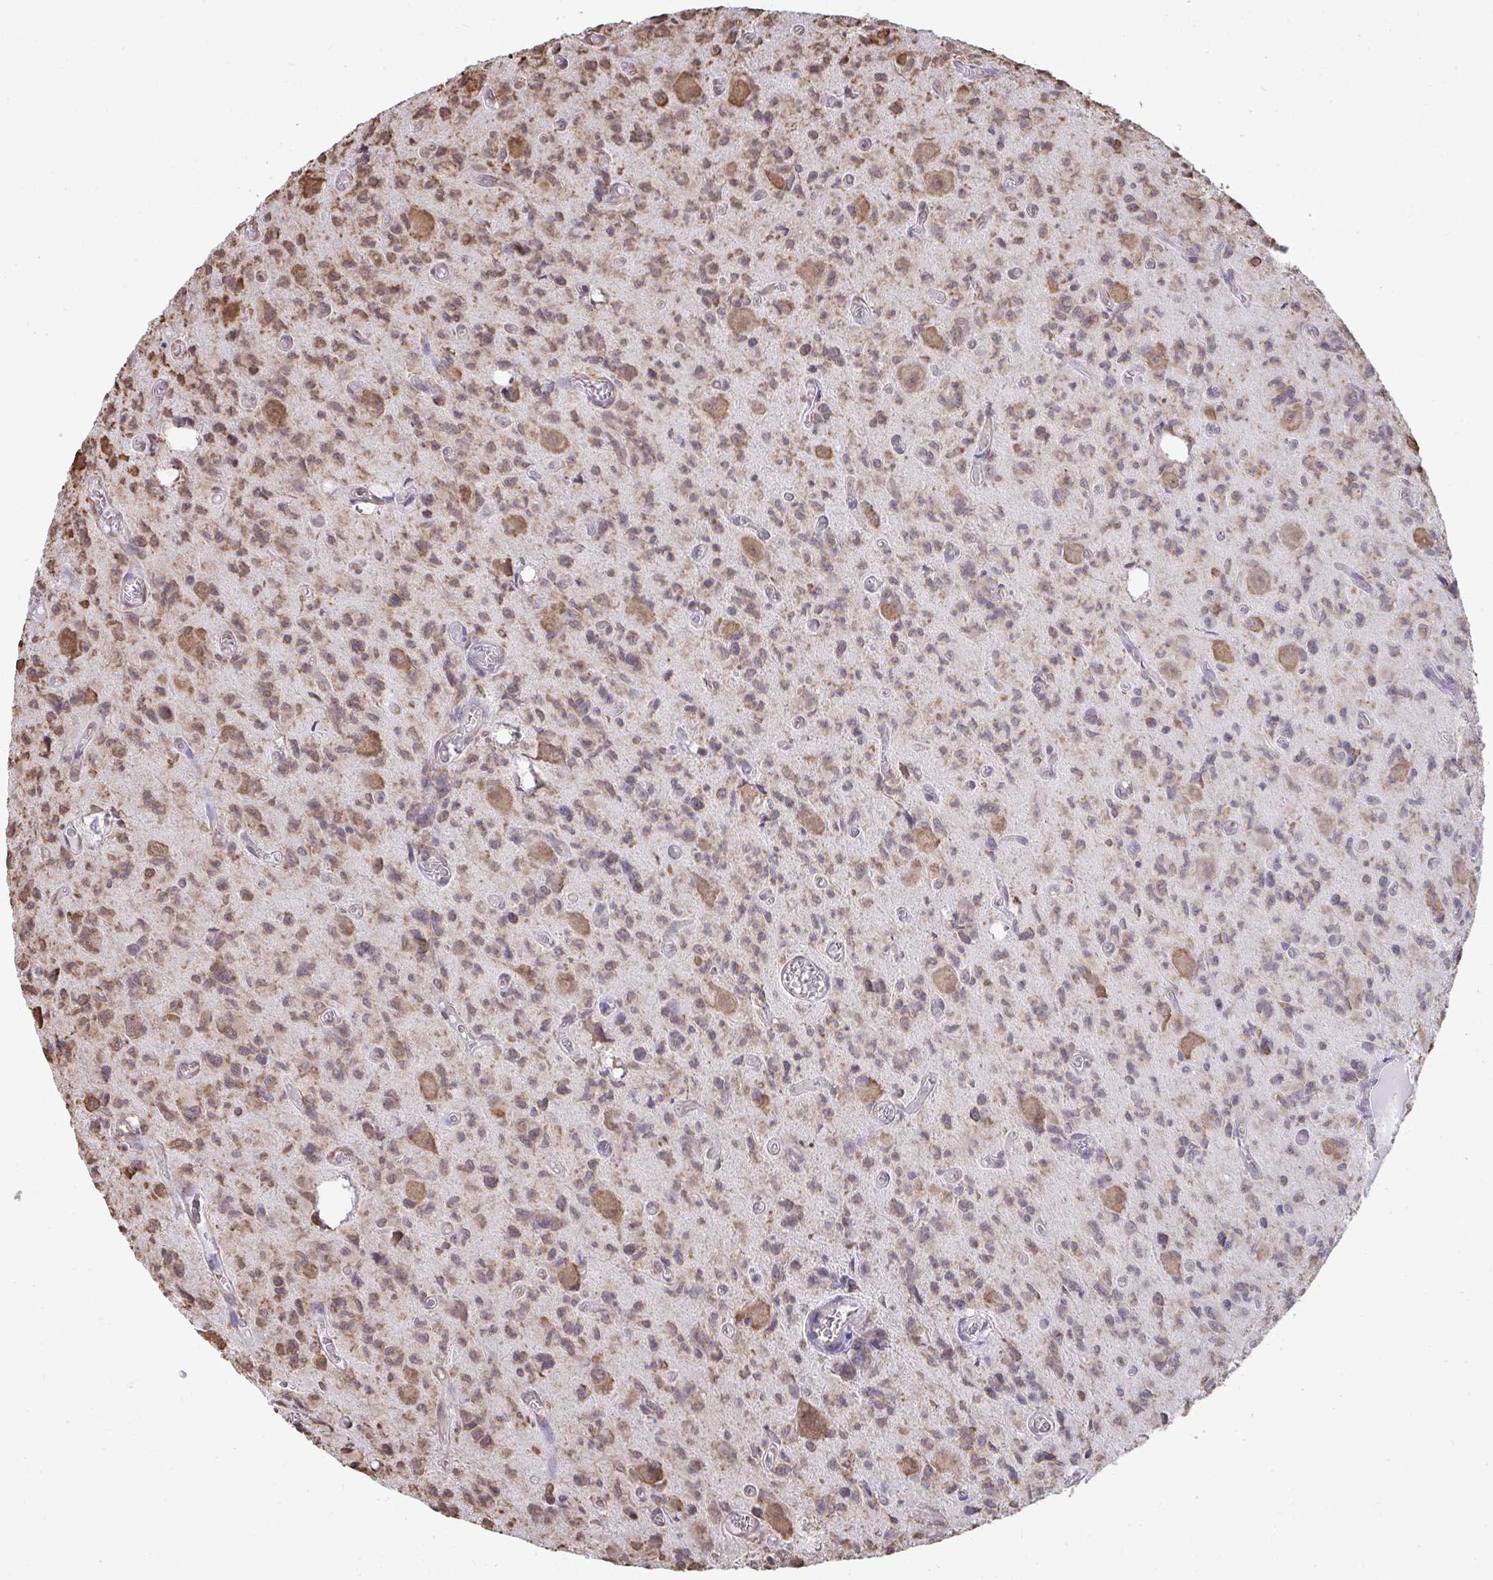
{"staining": {"intensity": "moderate", "quantity": "25%-75%", "location": "cytoplasmic/membranous,nuclear"}, "tissue": "glioma", "cell_type": "Tumor cells", "image_type": "cancer", "snomed": [{"axis": "morphology", "description": "Glioma, malignant, High grade"}, {"axis": "topography", "description": "Brain"}], "caption": "Immunohistochemistry (DAB) staining of glioma exhibits moderate cytoplasmic/membranous and nuclear protein expression in about 25%-75% of tumor cells.", "gene": "SYNCRIP", "patient": {"sex": "male", "age": 76}}